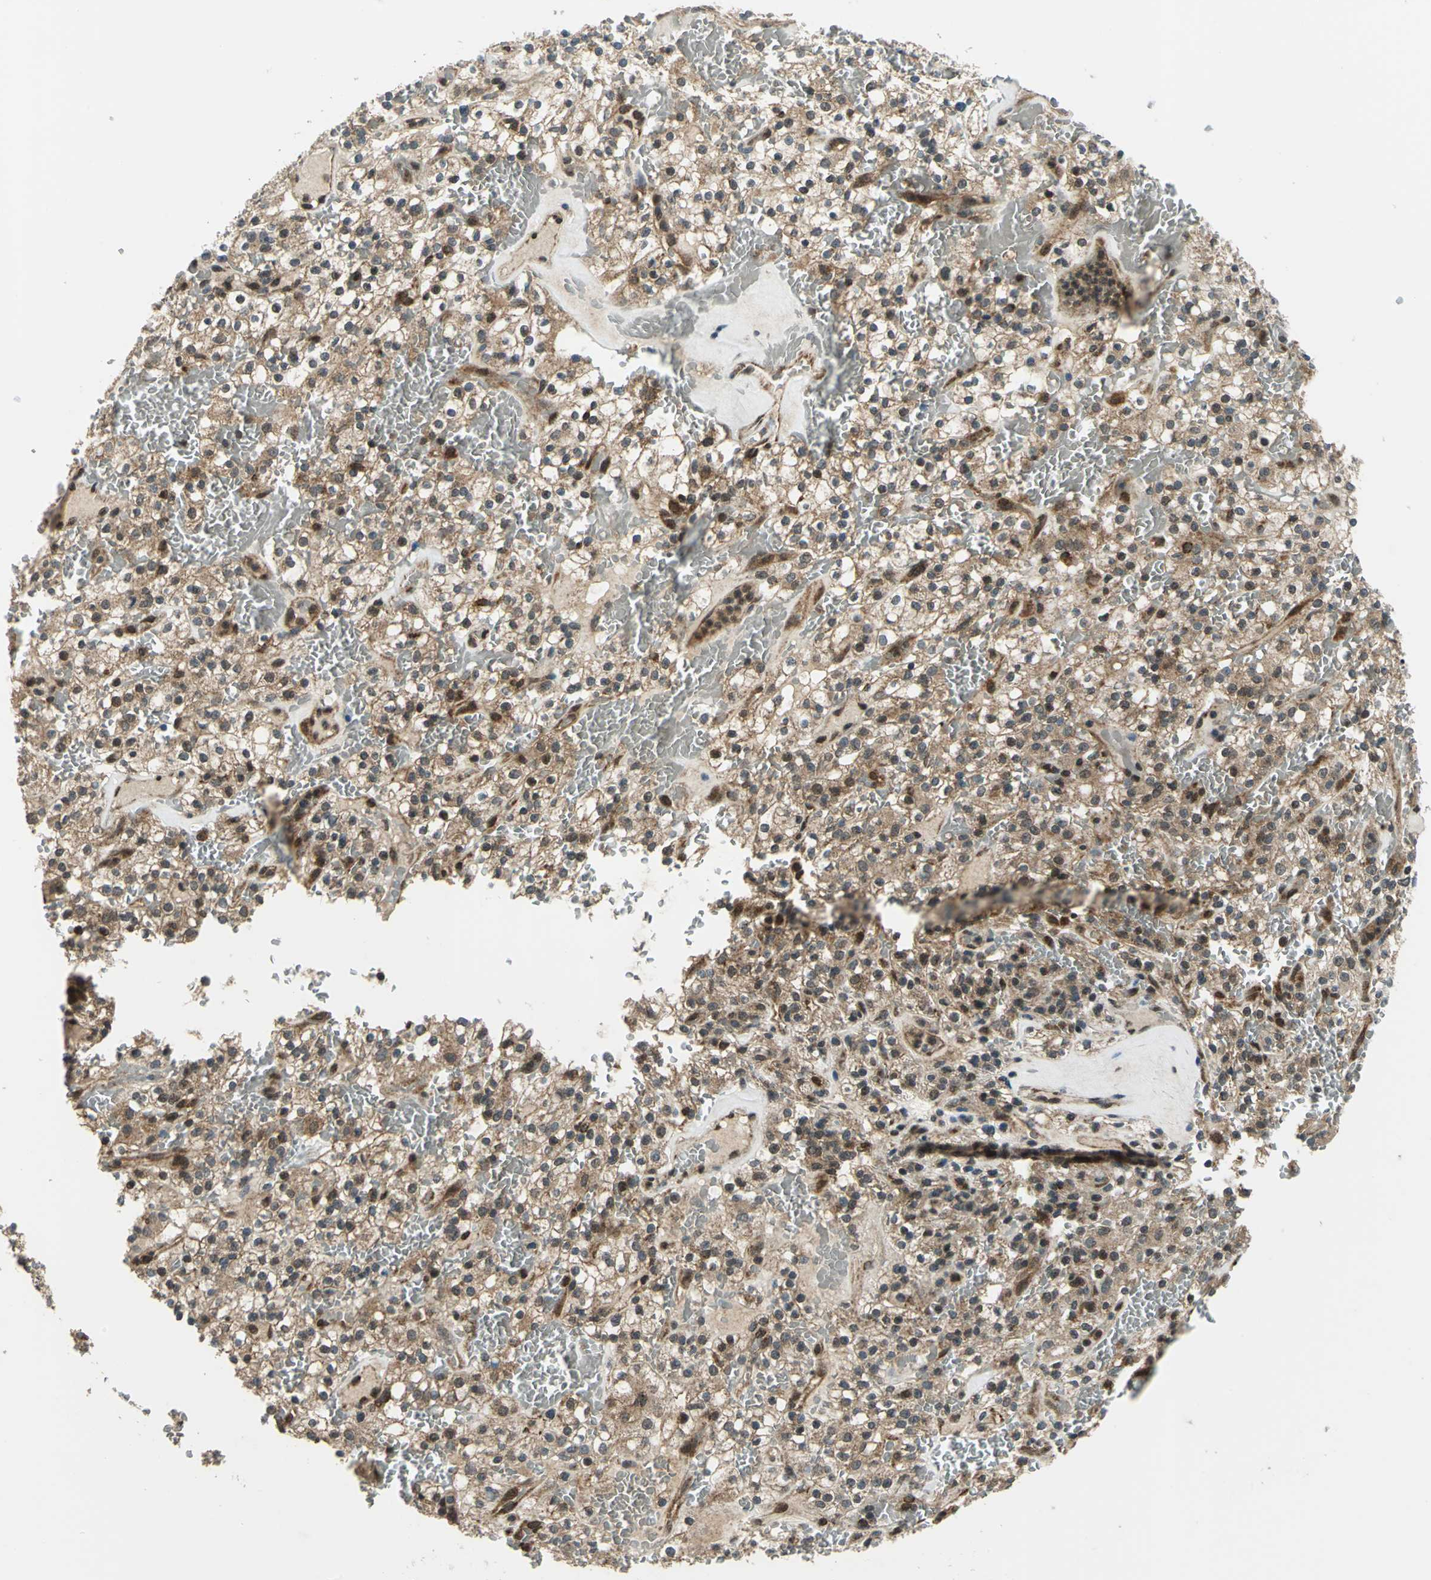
{"staining": {"intensity": "moderate", "quantity": ">75%", "location": "cytoplasmic/membranous,nuclear"}, "tissue": "renal cancer", "cell_type": "Tumor cells", "image_type": "cancer", "snomed": [{"axis": "morphology", "description": "Normal tissue, NOS"}, {"axis": "morphology", "description": "Adenocarcinoma, NOS"}, {"axis": "topography", "description": "Kidney"}], "caption": "Adenocarcinoma (renal) tissue shows moderate cytoplasmic/membranous and nuclear expression in approximately >75% of tumor cells", "gene": "NUDT2", "patient": {"sex": "female", "age": 72}}